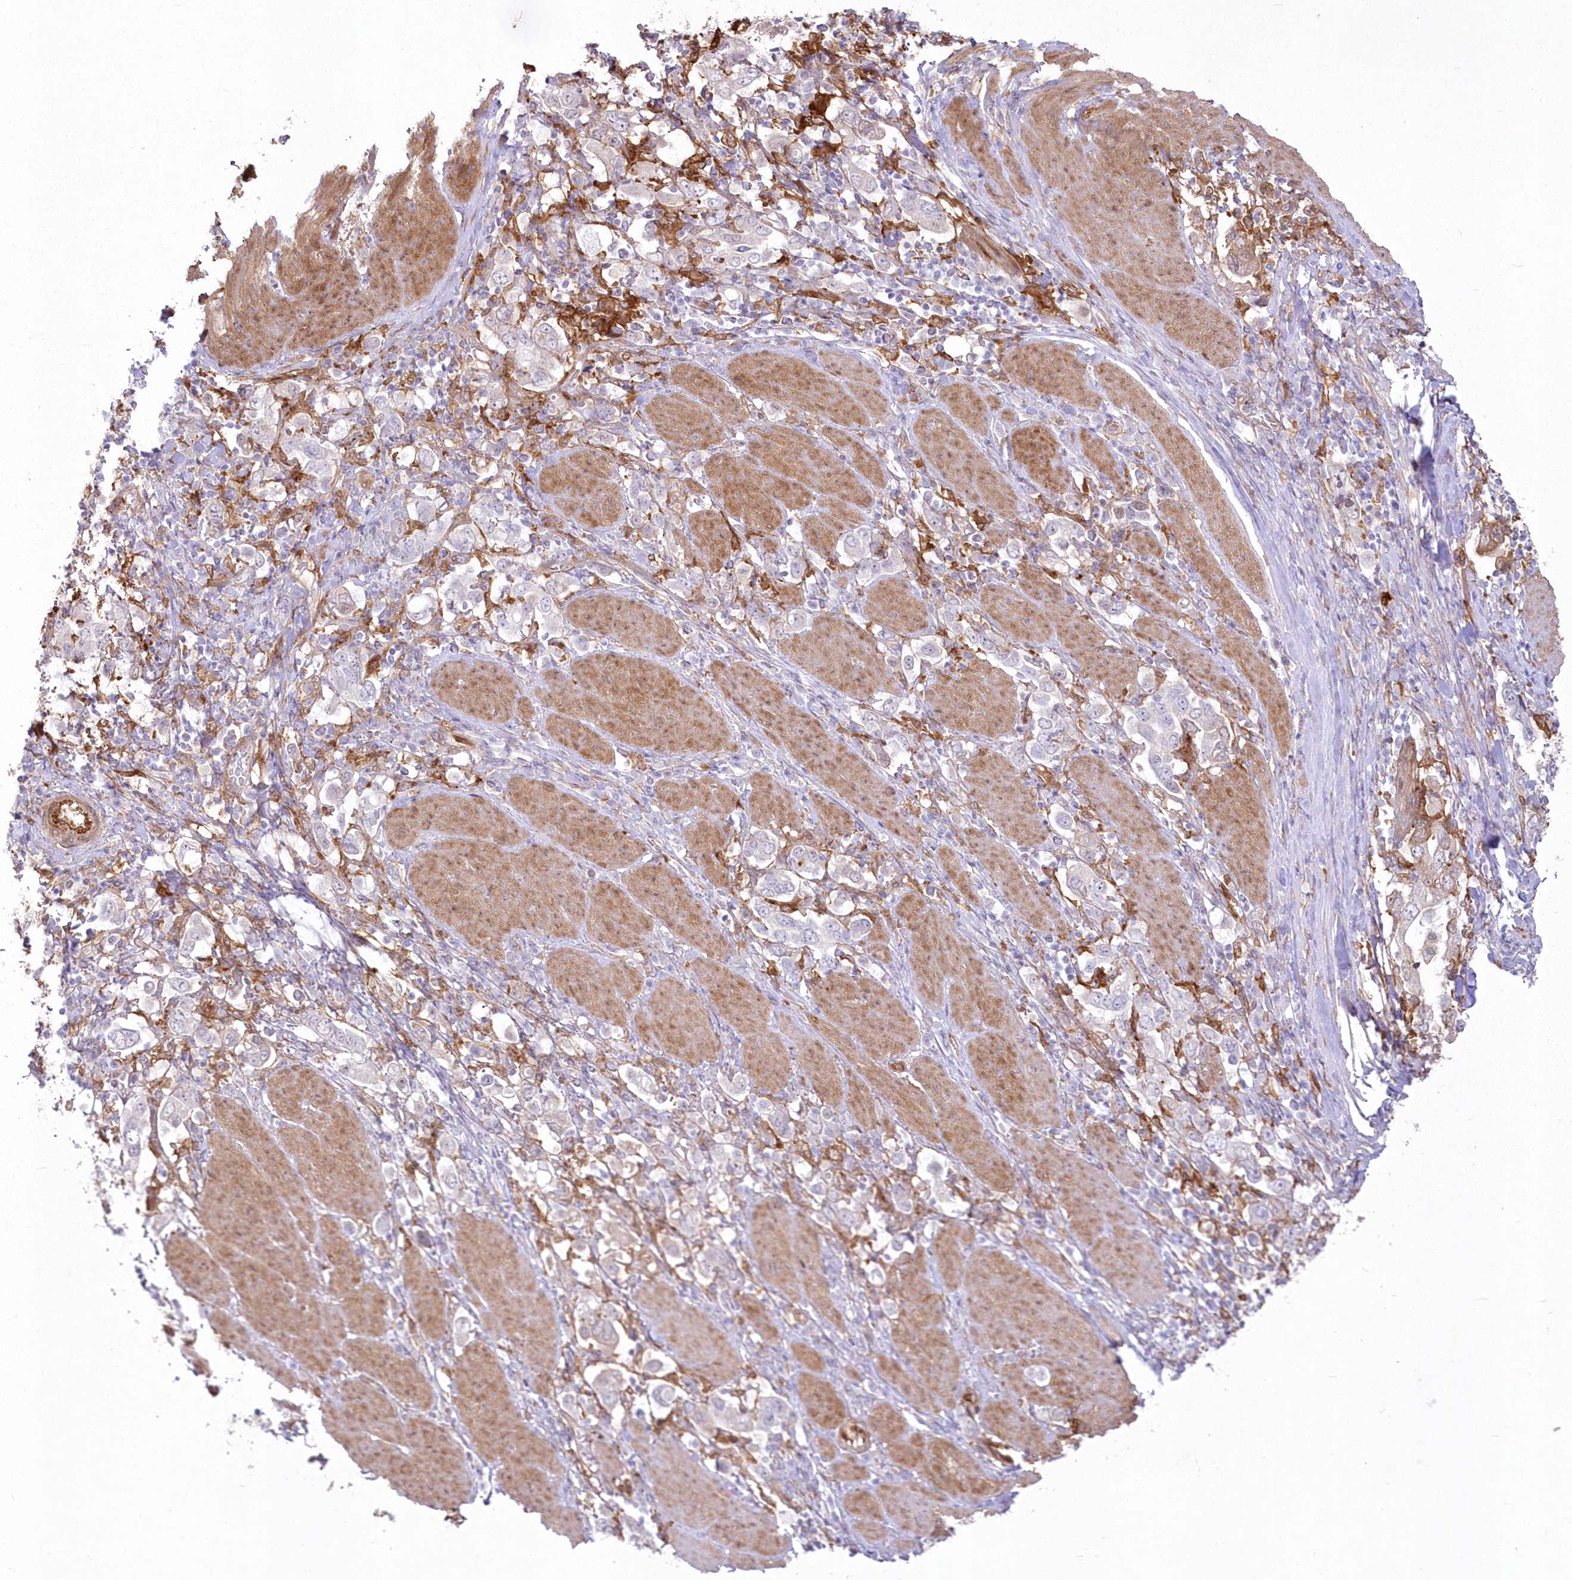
{"staining": {"intensity": "negative", "quantity": "none", "location": "none"}, "tissue": "stomach cancer", "cell_type": "Tumor cells", "image_type": "cancer", "snomed": [{"axis": "morphology", "description": "Adenocarcinoma, NOS"}, {"axis": "topography", "description": "Stomach, upper"}], "caption": "High magnification brightfield microscopy of adenocarcinoma (stomach) stained with DAB (brown) and counterstained with hematoxylin (blue): tumor cells show no significant staining. (DAB (3,3'-diaminobenzidine) immunohistochemistry with hematoxylin counter stain).", "gene": "SH3PXD2B", "patient": {"sex": "male", "age": 62}}